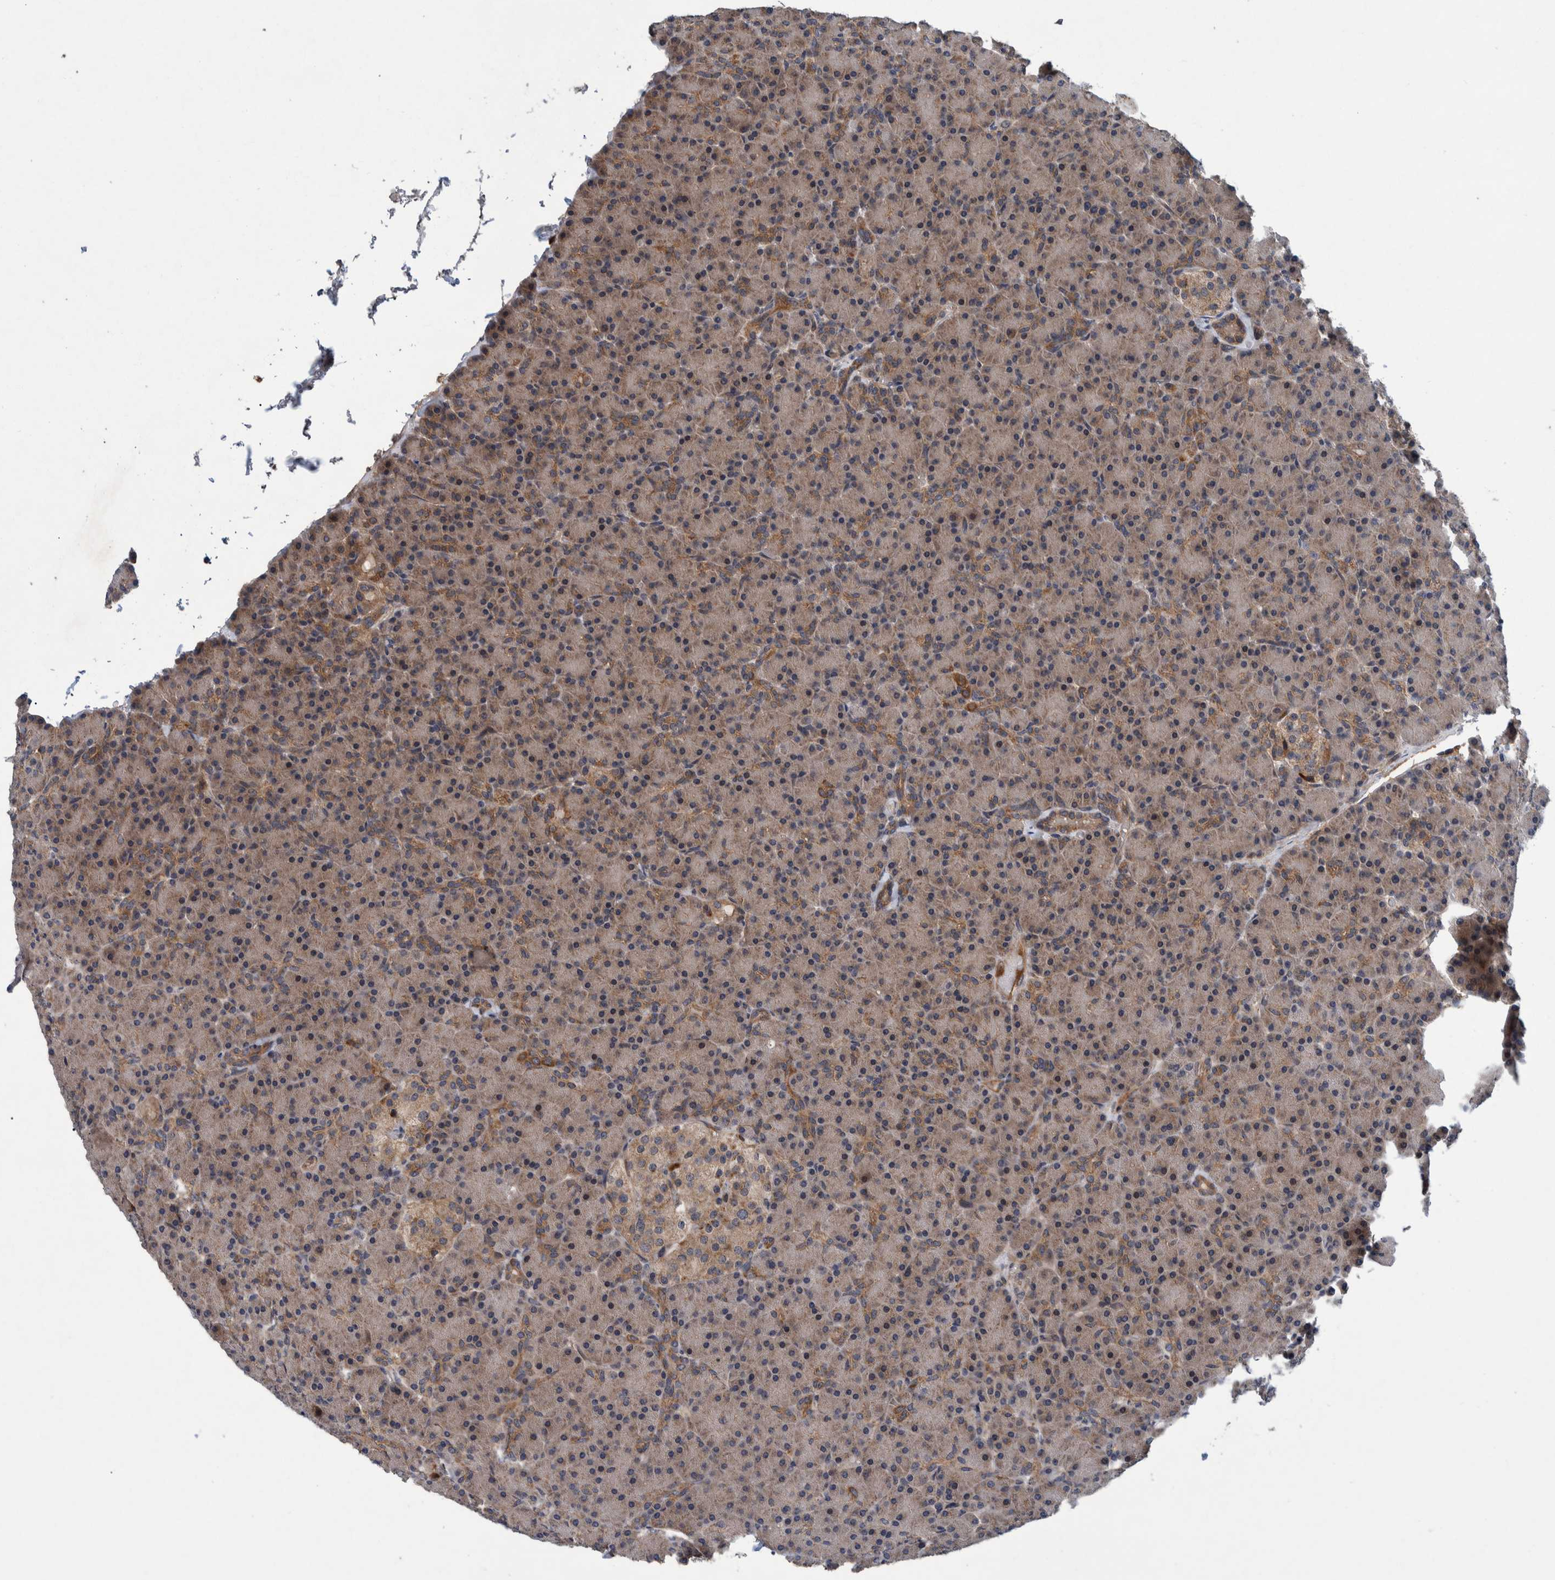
{"staining": {"intensity": "moderate", "quantity": ">75%", "location": "cytoplasmic/membranous"}, "tissue": "pancreas", "cell_type": "Exocrine glandular cells", "image_type": "normal", "snomed": [{"axis": "morphology", "description": "Normal tissue, NOS"}, {"axis": "topography", "description": "Pancreas"}], "caption": "About >75% of exocrine glandular cells in unremarkable pancreas exhibit moderate cytoplasmic/membranous protein expression as visualized by brown immunohistochemical staining.", "gene": "ITIH3", "patient": {"sex": "female", "age": 43}}